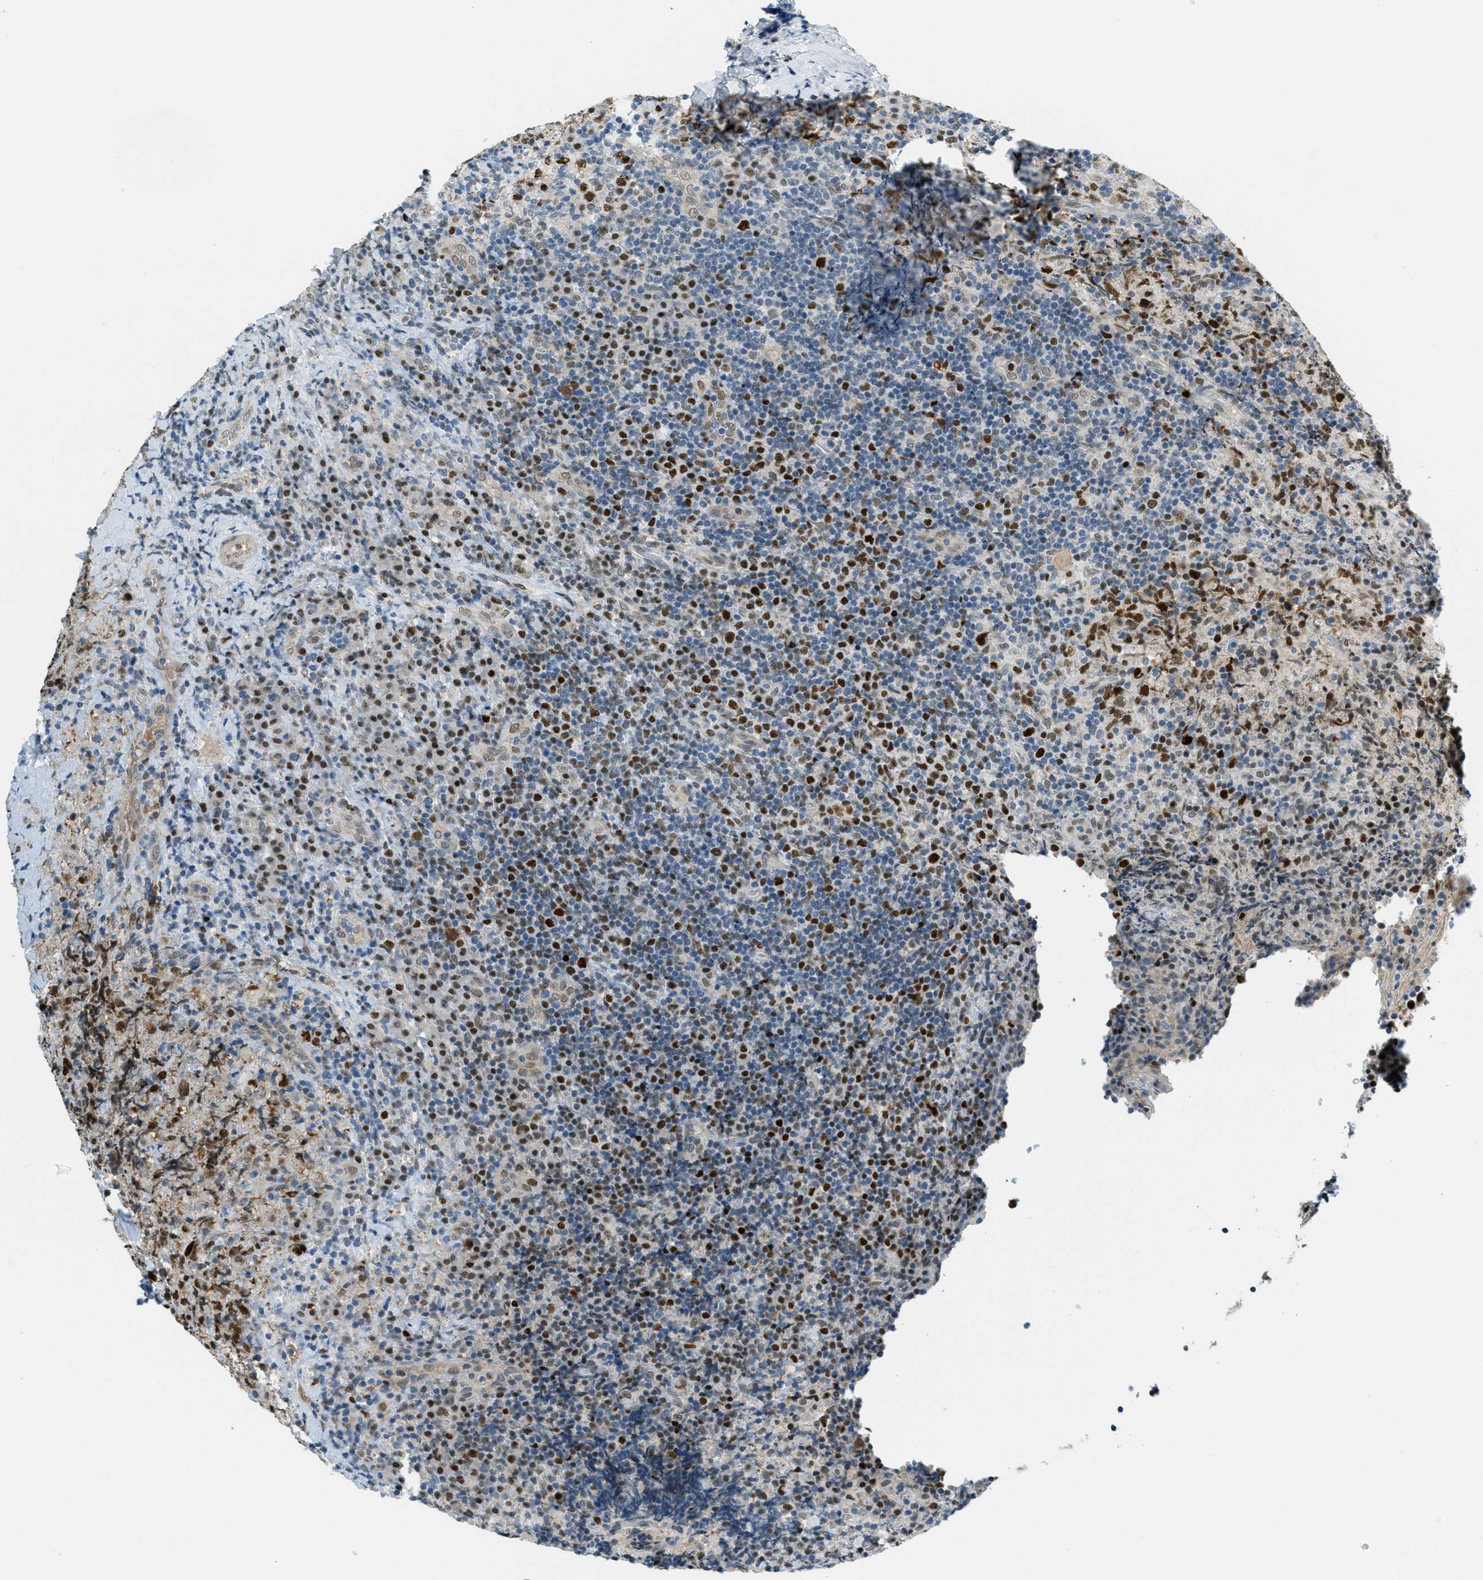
{"staining": {"intensity": "strong", "quantity": "<25%", "location": "nuclear"}, "tissue": "lymphoma", "cell_type": "Tumor cells", "image_type": "cancer", "snomed": [{"axis": "morphology", "description": "Malignant lymphoma, non-Hodgkin's type, High grade"}, {"axis": "topography", "description": "Tonsil"}], "caption": "Protein expression analysis of human lymphoma reveals strong nuclear expression in approximately <25% of tumor cells.", "gene": "TCF3", "patient": {"sex": "female", "age": 36}}